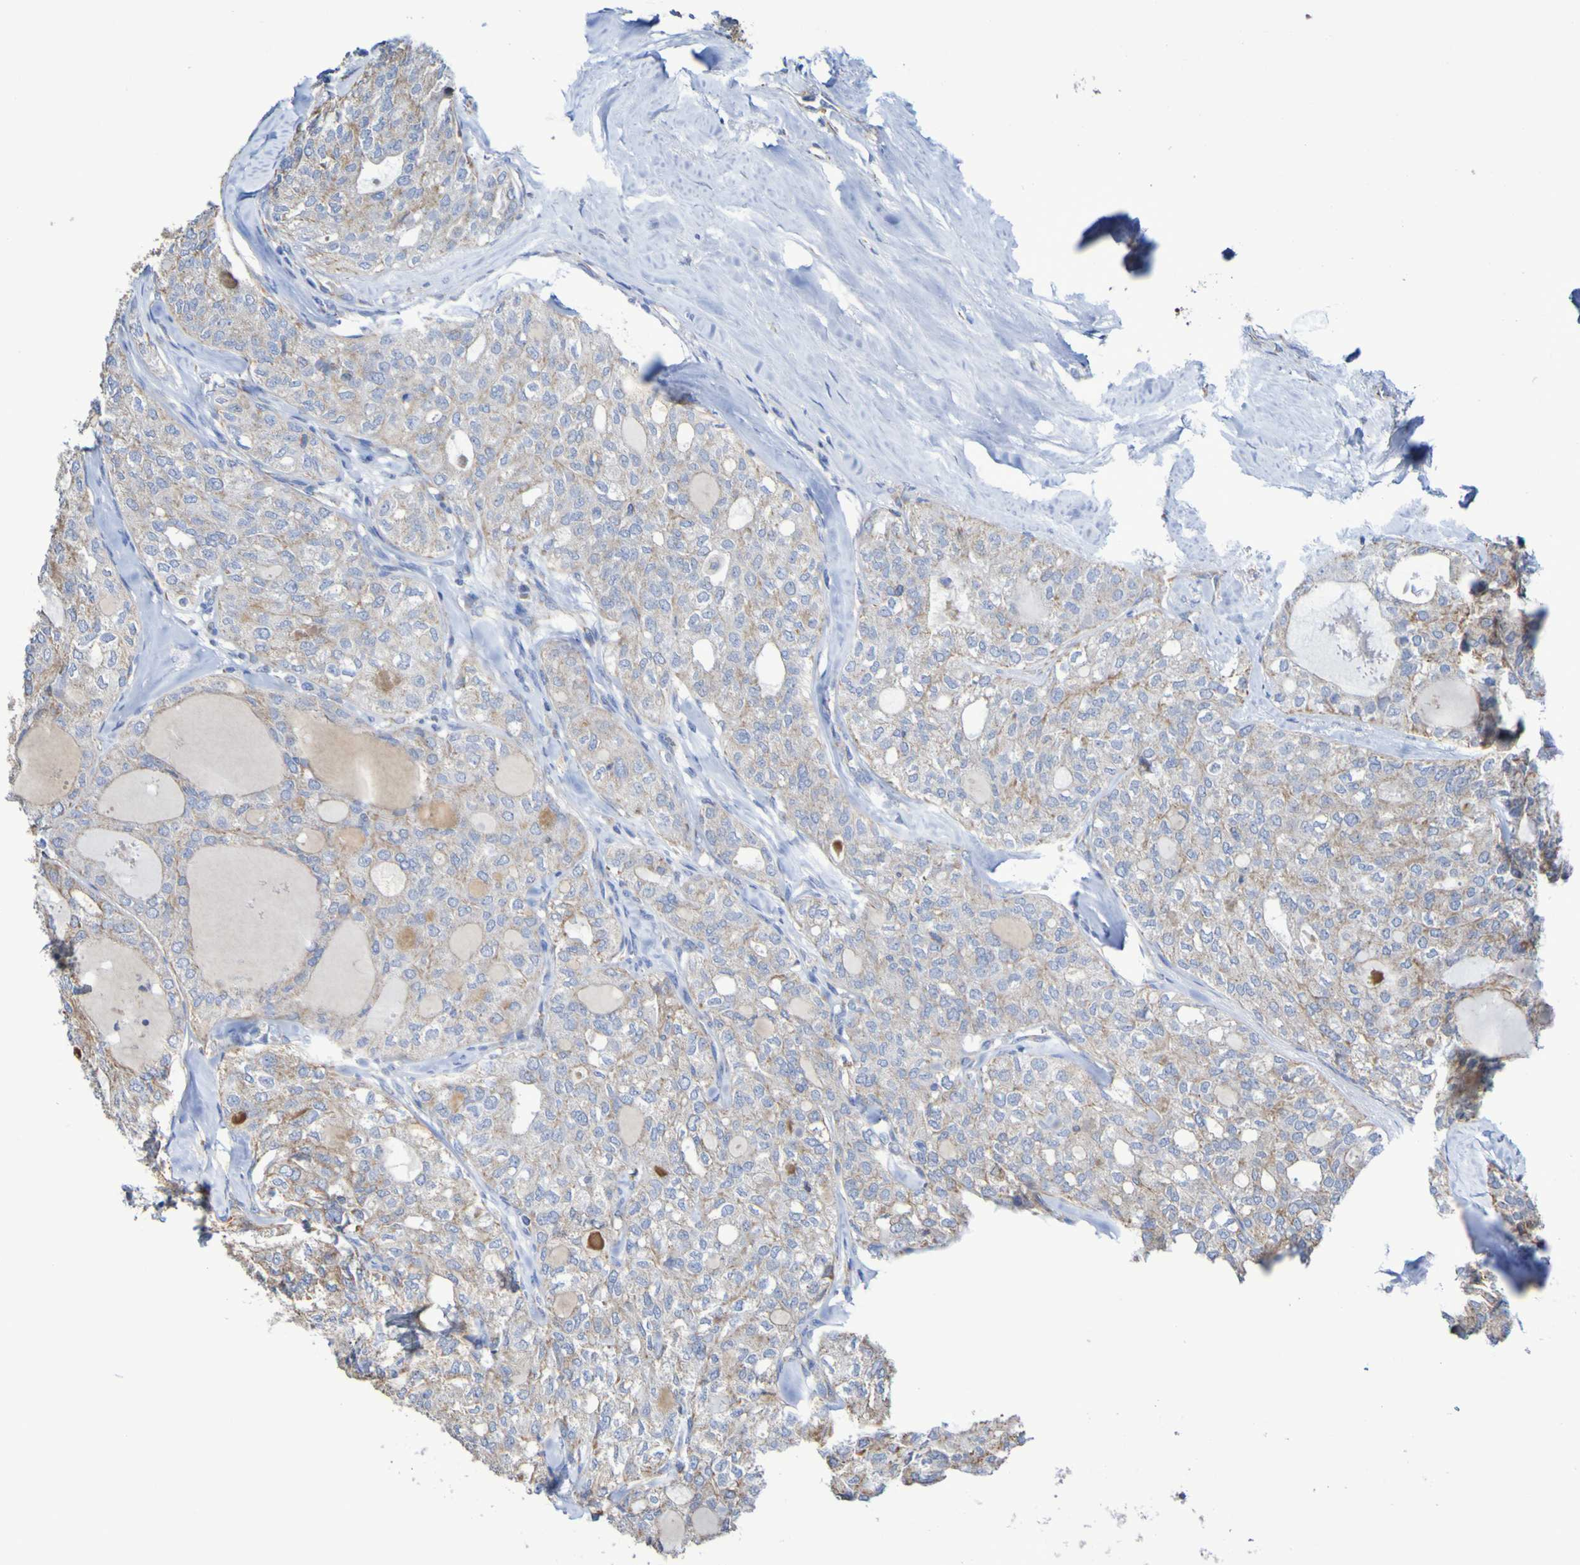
{"staining": {"intensity": "weak", "quantity": ">75%", "location": "cytoplasmic/membranous"}, "tissue": "thyroid cancer", "cell_type": "Tumor cells", "image_type": "cancer", "snomed": [{"axis": "morphology", "description": "Follicular adenoma carcinoma, NOS"}, {"axis": "topography", "description": "Thyroid gland"}], "caption": "Immunohistochemical staining of thyroid follicular adenoma carcinoma shows weak cytoplasmic/membranous protein positivity in approximately >75% of tumor cells. (DAB IHC, brown staining for protein, blue staining for nuclei).", "gene": "CNTN2", "patient": {"sex": "male", "age": 75}}